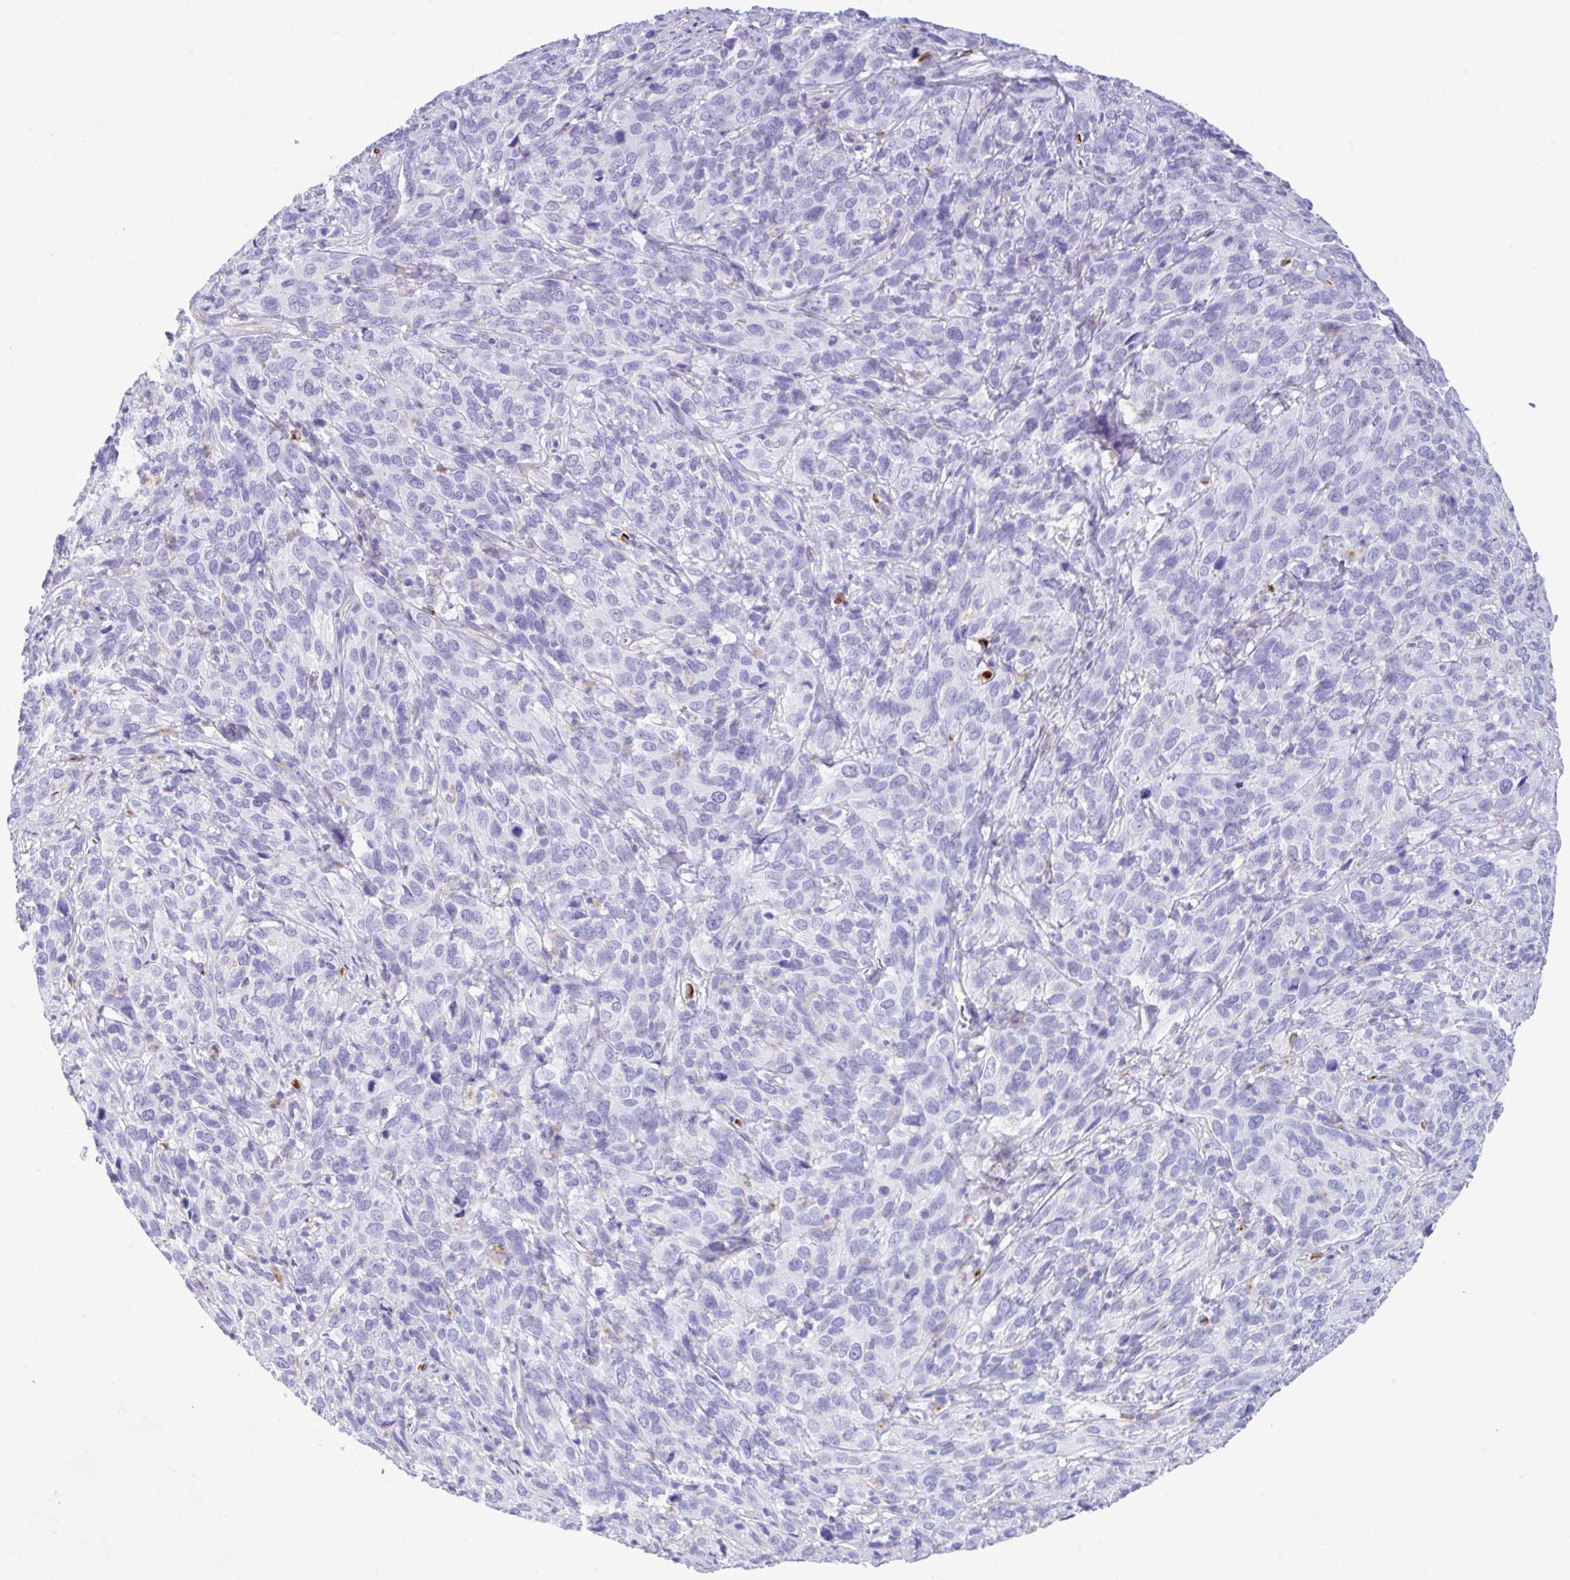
{"staining": {"intensity": "negative", "quantity": "none", "location": "none"}, "tissue": "cervical cancer", "cell_type": "Tumor cells", "image_type": "cancer", "snomed": [{"axis": "morphology", "description": "Squamous cell carcinoma, NOS"}, {"axis": "topography", "description": "Cervix"}], "caption": "An immunohistochemistry photomicrograph of cervical squamous cell carcinoma is shown. There is no staining in tumor cells of cervical squamous cell carcinoma.", "gene": "NDUFAF8", "patient": {"sex": "female", "age": 51}}